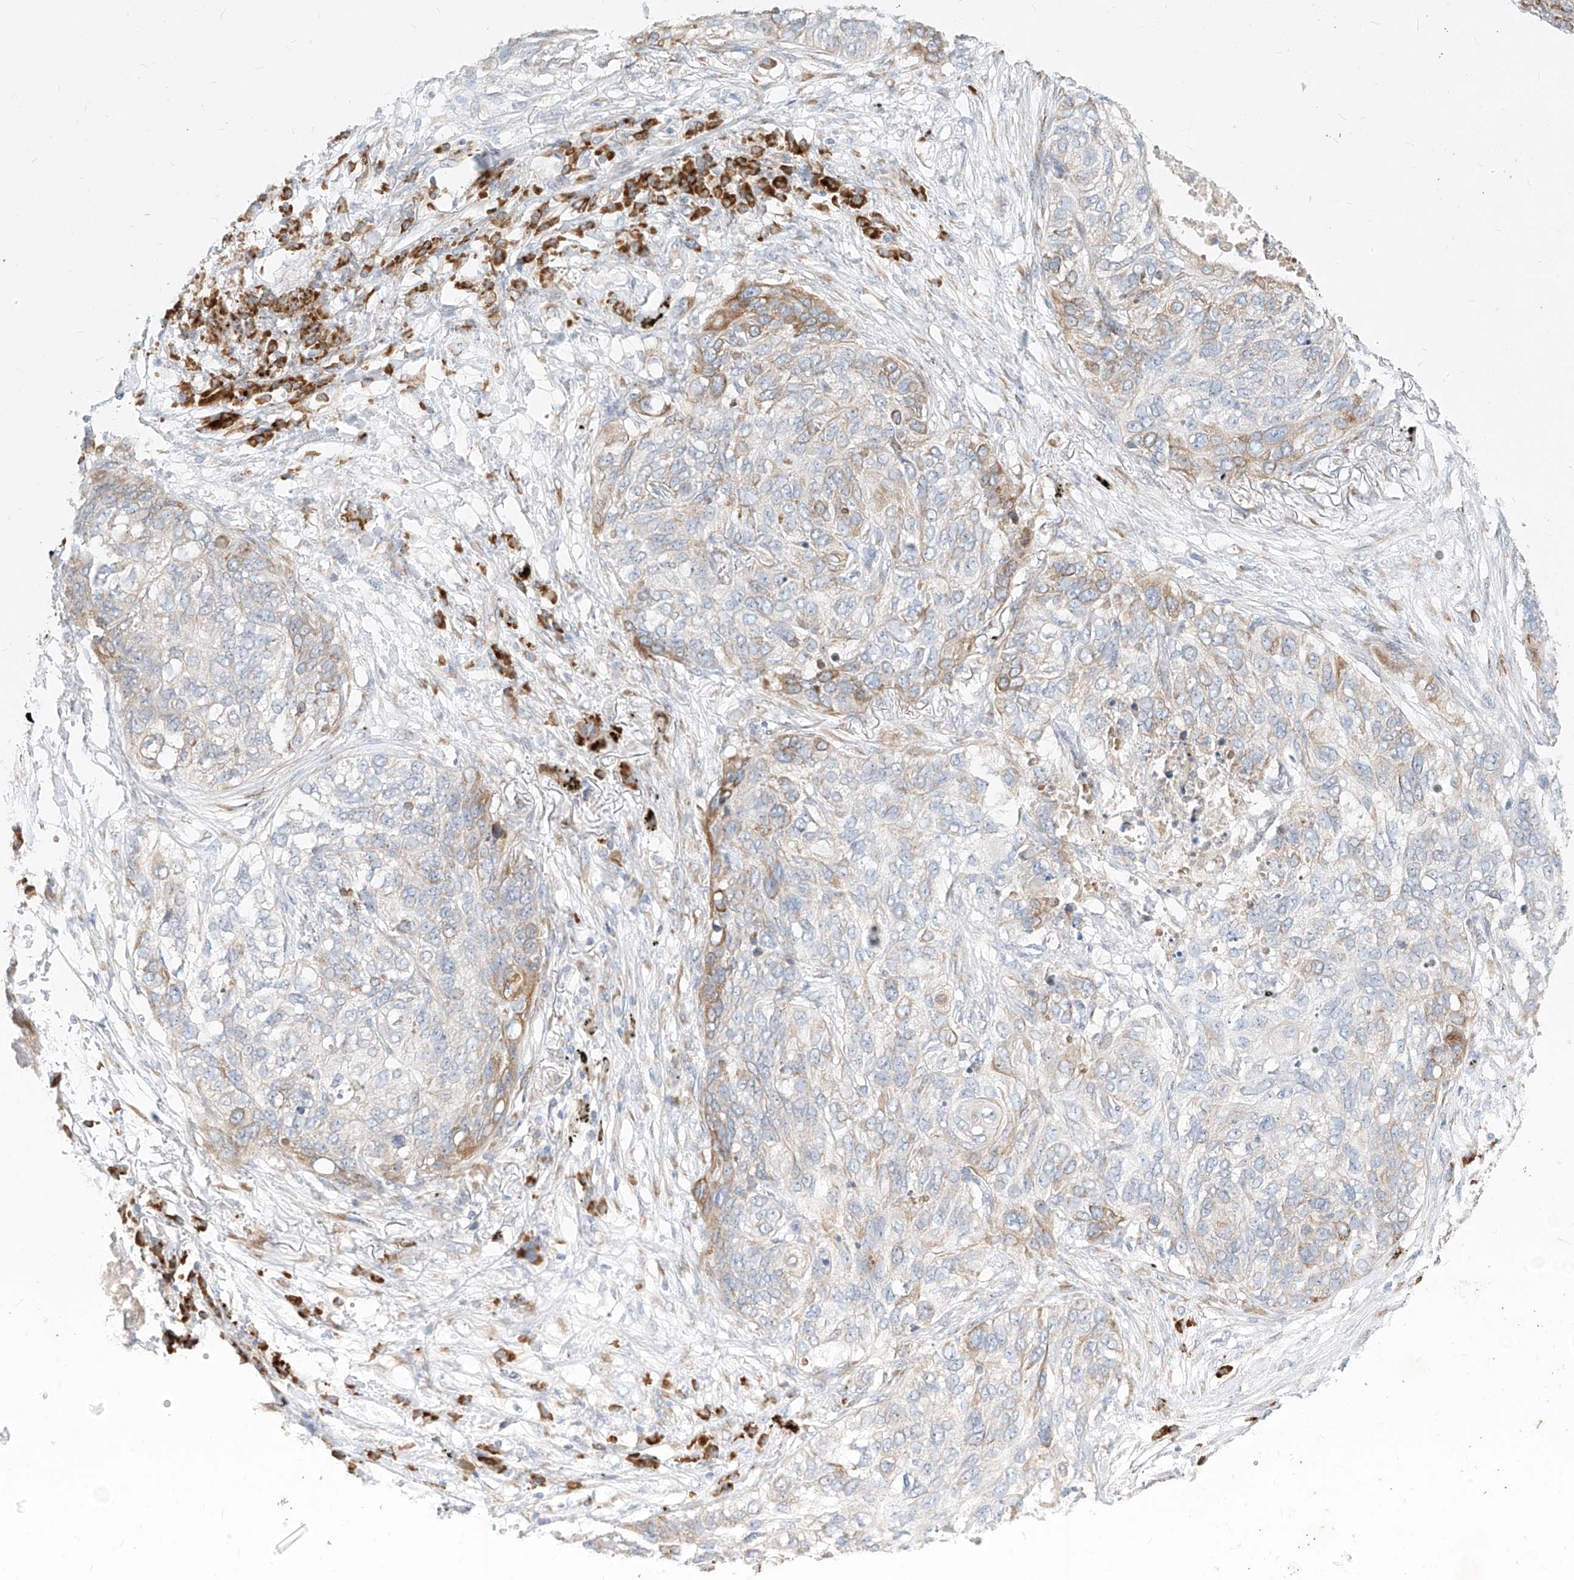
{"staining": {"intensity": "moderate", "quantity": "<25%", "location": "cytoplasmic/membranous"}, "tissue": "lung cancer", "cell_type": "Tumor cells", "image_type": "cancer", "snomed": [{"axis": "morphology", "description": "Squamous cell carcinoma, NOS"}, {"axis": "topography", "description": "Lung"}], "caption": "Moderate cytoplasmic/membranous staining for a protein is present in about <25% of tumor cells of lung squamous cell carcinoma using immunohistochemistry (IHC).", "gene": "STT3A", "patient": {"sex": "female", "age": 63}}